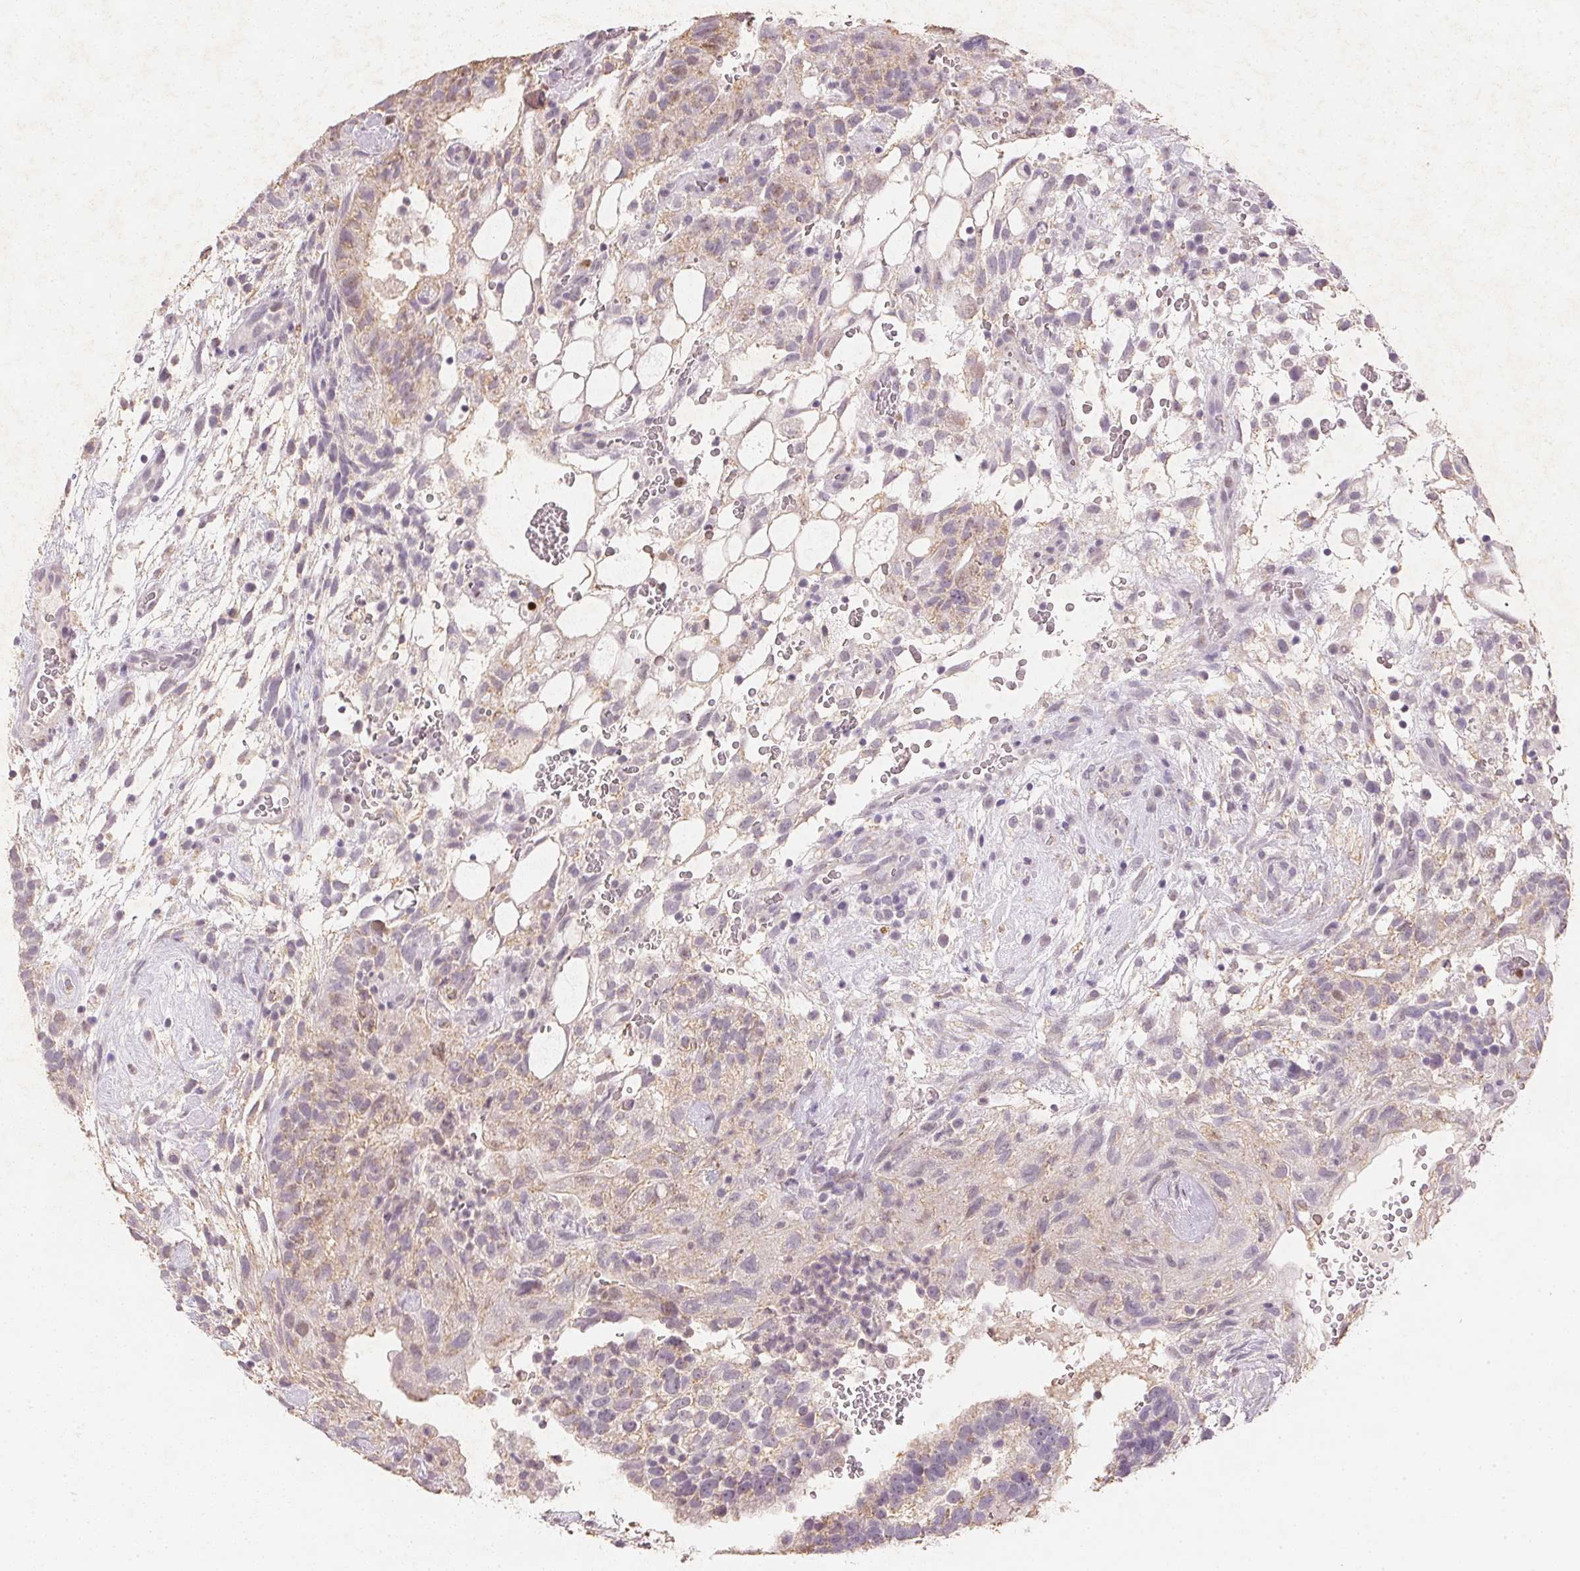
{"staining": {"intensity": "weak", "quantity": "<25%", "location": "cytoplasmic/membranous"}, "tissue": "testis cancer", "cell_type": "Tumor cells", "image_type": "cancer", "snomed": [{"axis": "morphology", "description": "Normal tissue, NOS"}, {"axis": "morphology", "description": "Carcinoma, Embryonal, NOS"}, {"axis": "topography", "description": "Testis"}], "caption": "Tumor cells are negative for protein expression in human testis cancer (embryonal carcinoma).", "gene": "SMTN", "patient": {"sex": "male", "age": 32}}